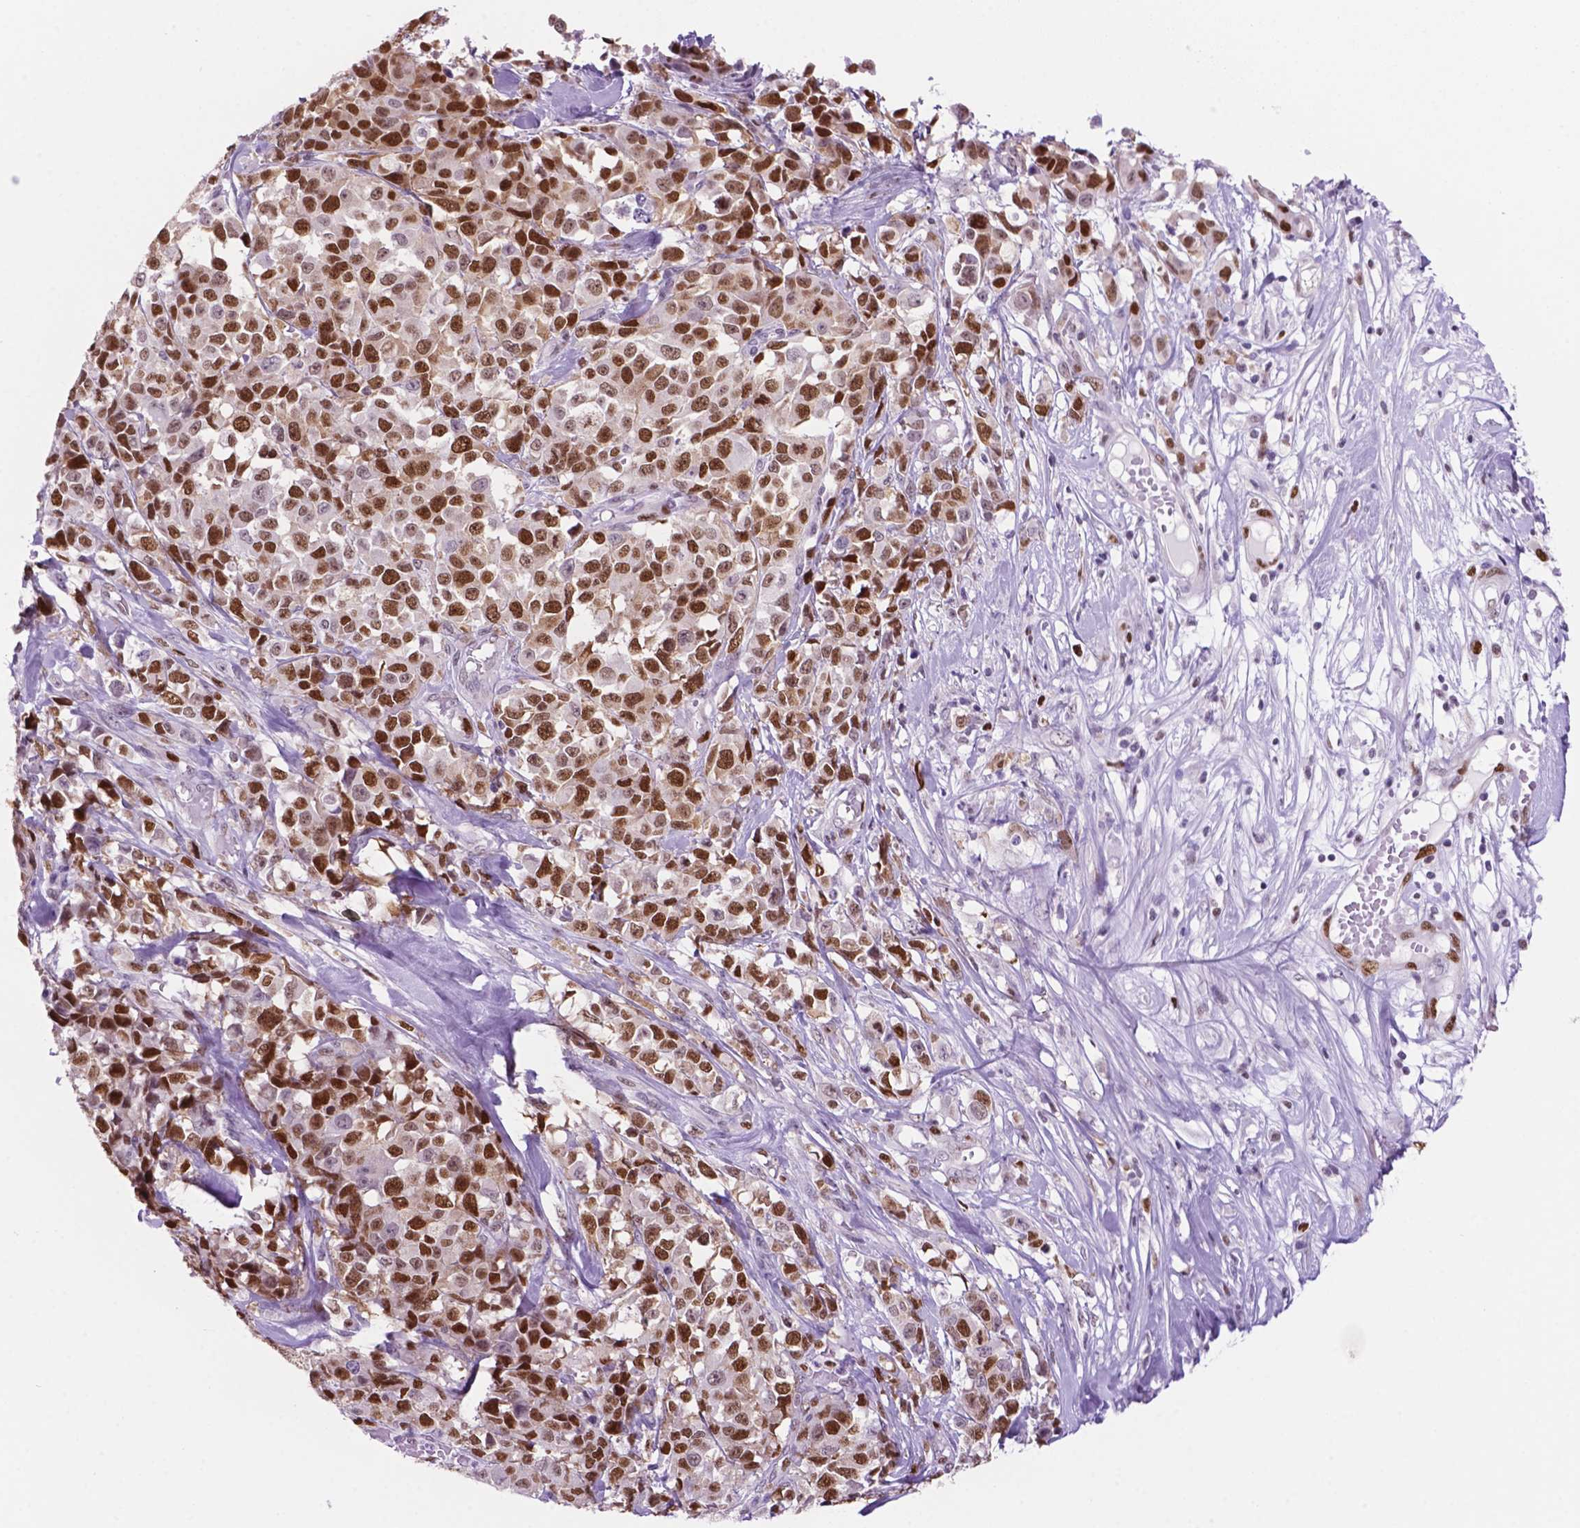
{"staining": {"intensity": "moderate", "quantity": ">75%", "location": "nuclear"}, "tissue": "melanoma", "cell_type": "Tumor cells", "image_type": "cancer", "snomed": [{"axis": "morphology", "description": "Malignant melanoma, Metastatic site"}, {"axis": "topography", "description": "Skin"}], "caption": "Immunohistochemical staining of melanoma reveals medium levels of moderate nuclear staining in approximately >75% of tumor cells.", "gene": "NCAPH2", "patient": {"sex": "male", "age": 84}}